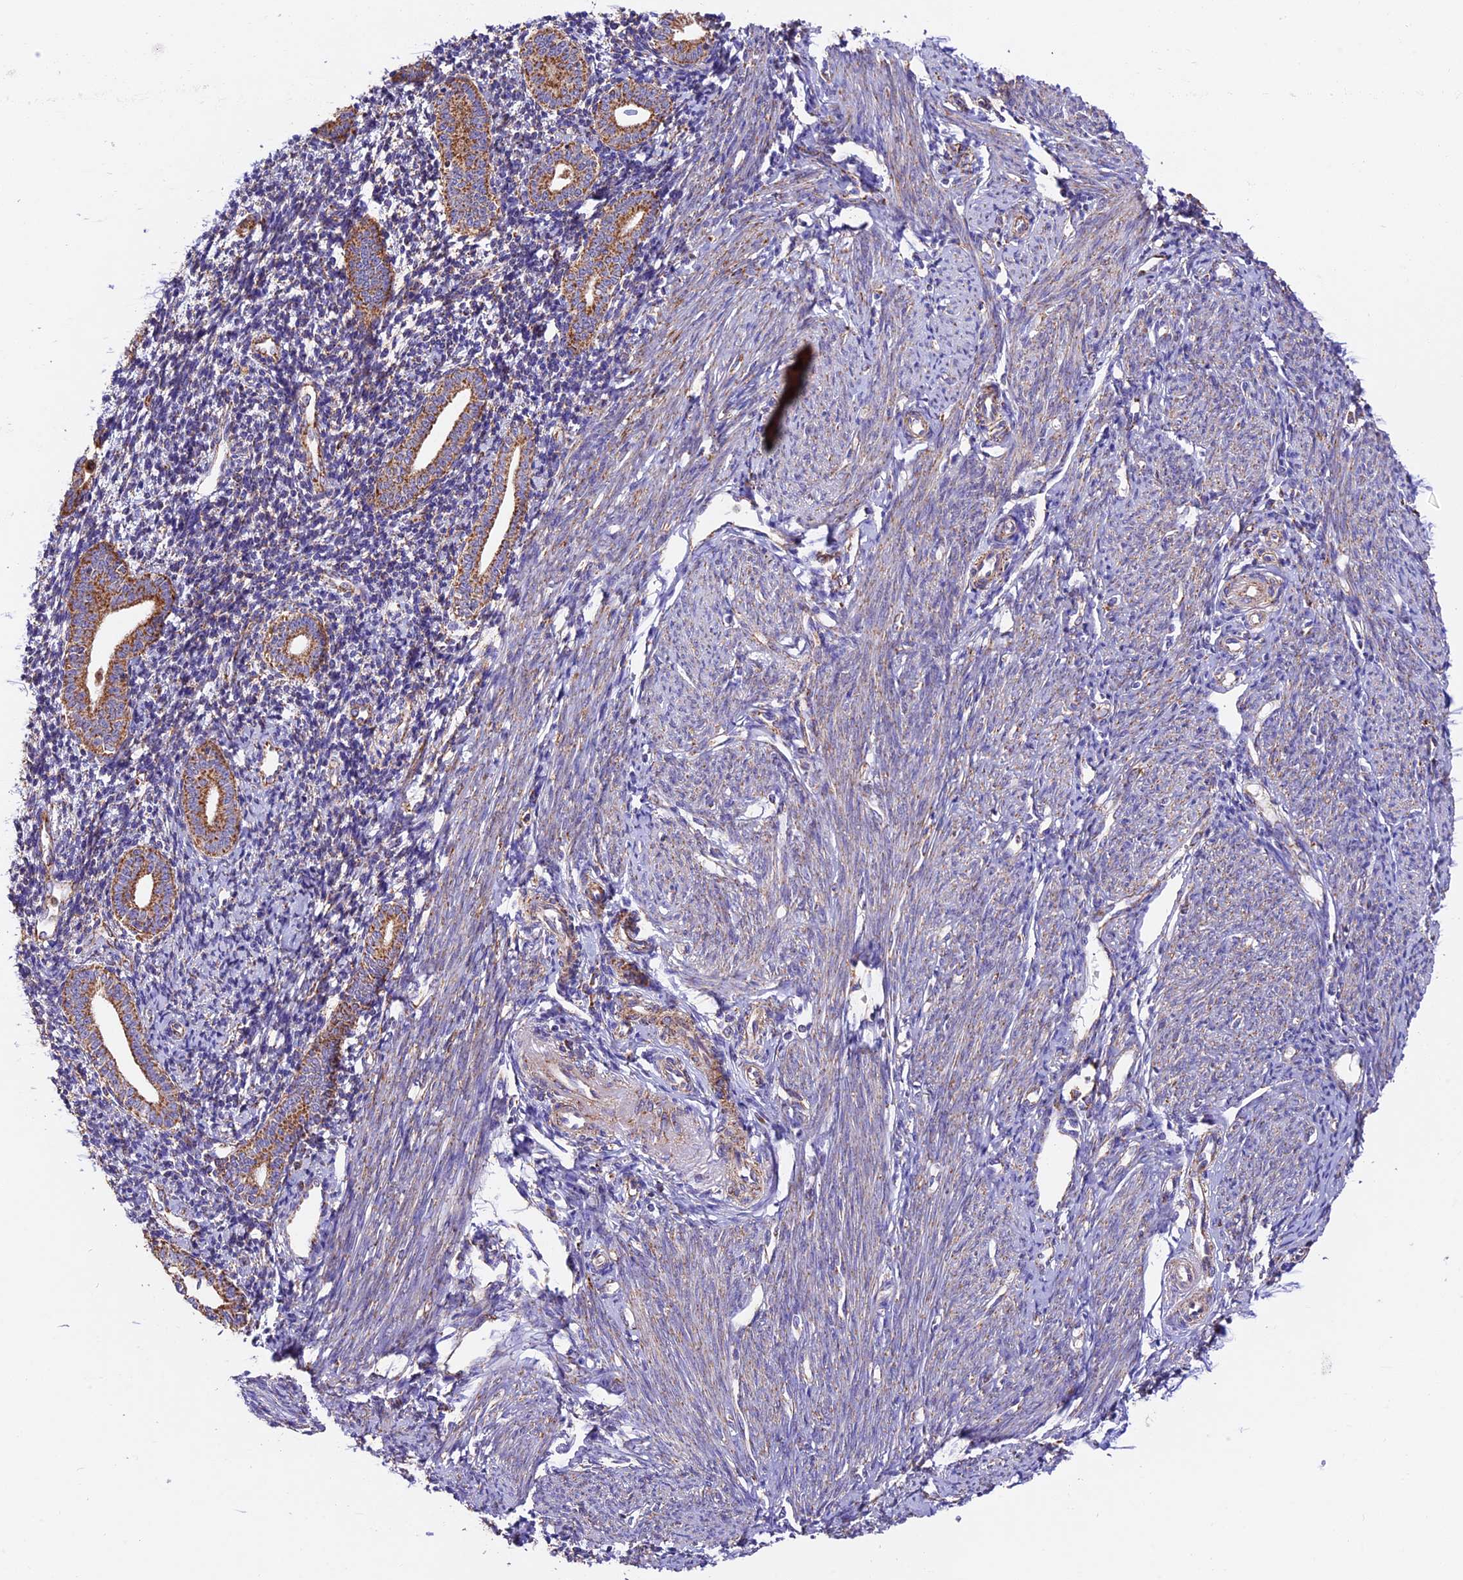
{"staining": {"intensity": "weak", "quantity": "25%-75%", "location": "cytoplasmic/membranous"}, "tissue": "endometrium", "cell_type": "Cells in endometrial stroma", "image_type": "normal", "snomed": [{"axis": "morphology", "description": "Normal tissue, NOS"}, {"axis": "topography", "description": "Endometrium"}], "caption": "Approximately 25%-75% of cells in endometrial stroma in unremarkable human endometrium demonstrate weak cytoplasmic/membranous protein expression as visualized by brown immunohistochemical staining.", "gene": "NDUFA8", "patient": {"sex": "female", "age": 56}}